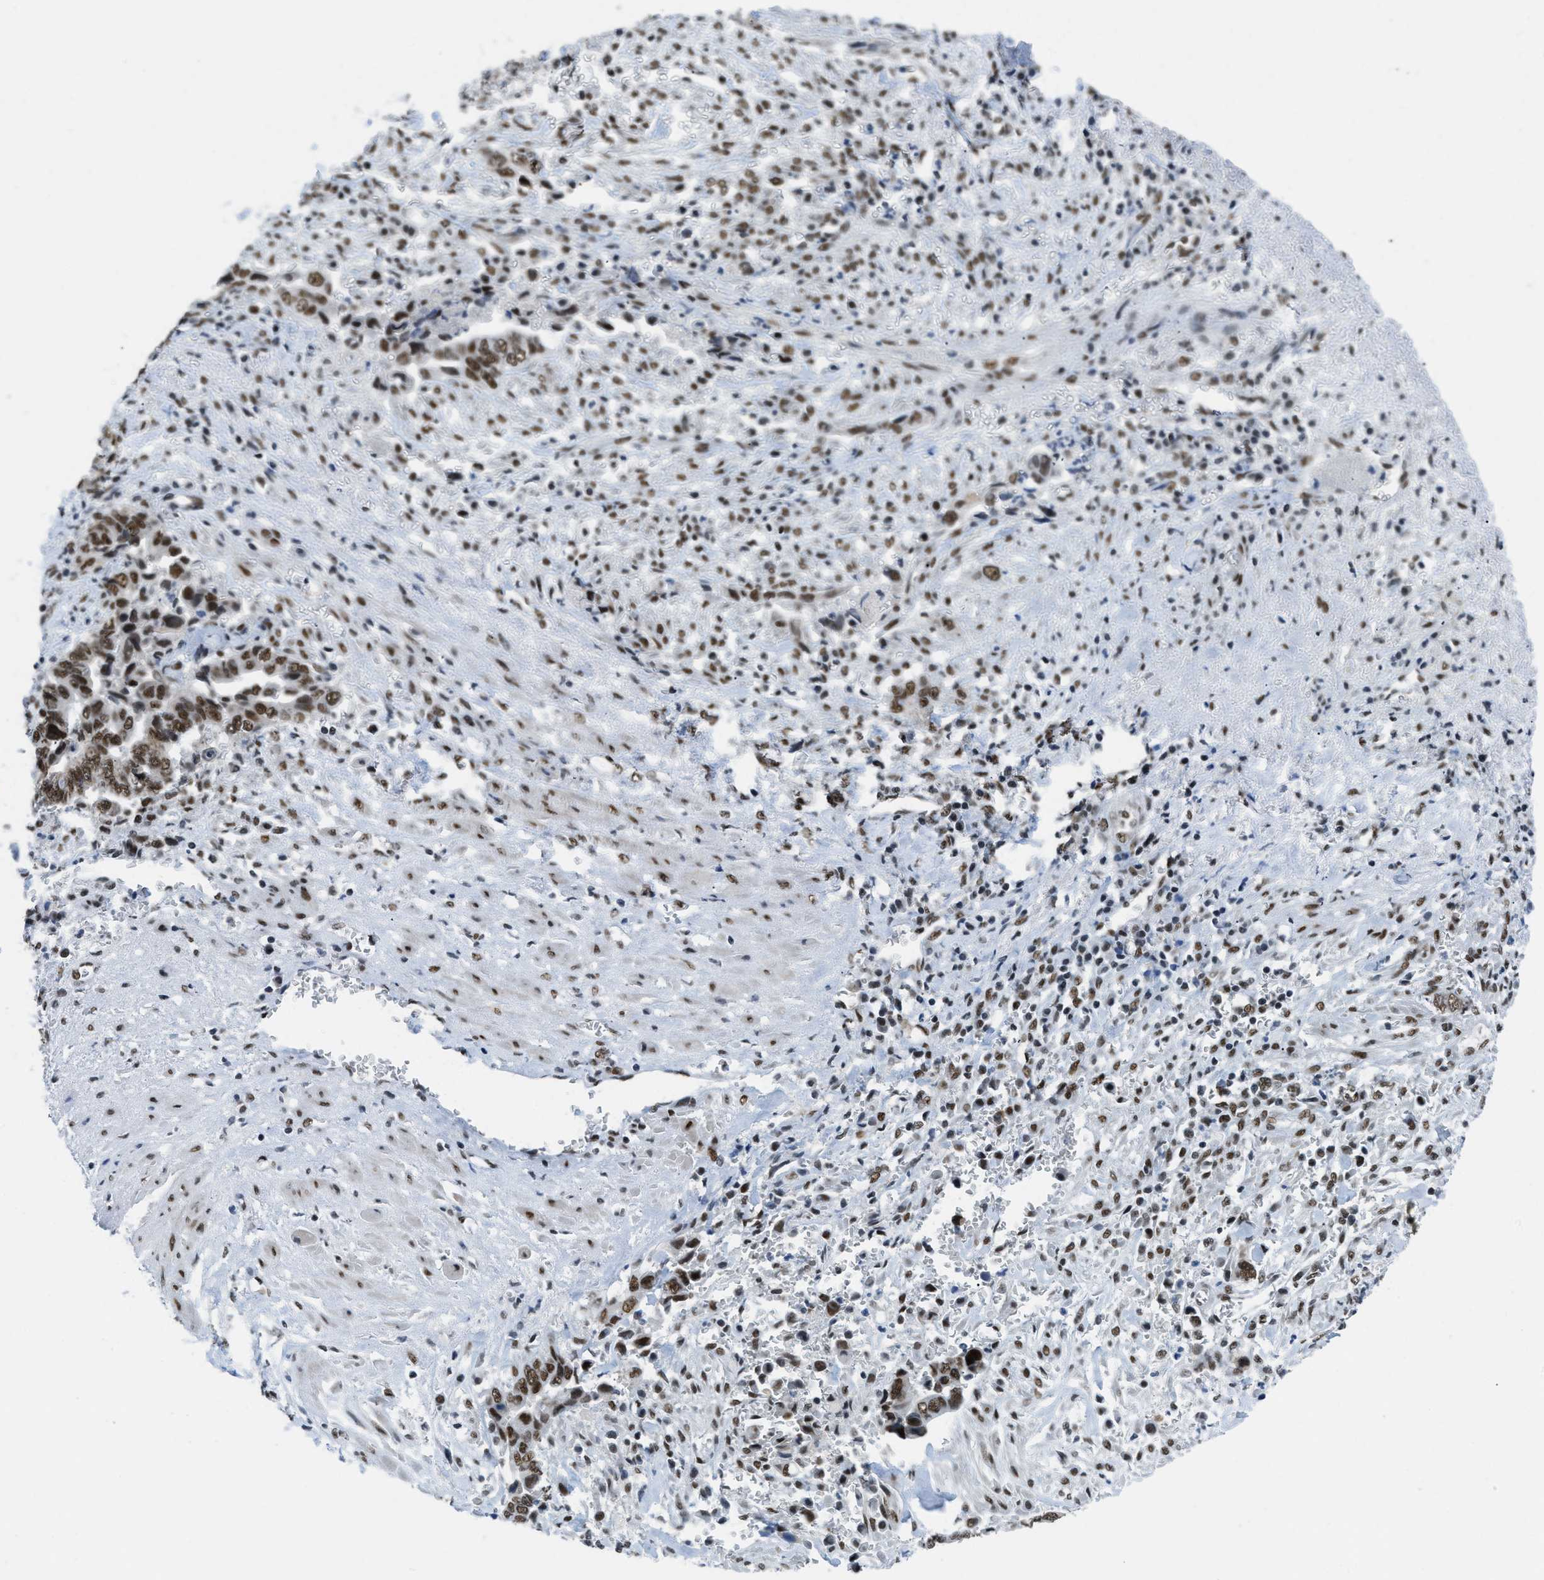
{"staining": {"intensity": "strong", "quantity": ">75%", "location": "nuclear"}, "tissue": "liver cancer", "cell_type": "Tumor cells", "image_type": "cancer", "snomed": [{"axis": "morphology", "description": "Cholangiocarcinoma"}, {"axis": "topography", "description": "Liver"}], "caption": "Cholangiocarcinoma (liver) was stained to show a protein in brown. There is high levels of strong nuclear staining in approximately >75% of tumor cells.", "gene": "GATAD2B", "patient": {"sex": "female", "age": 79}}